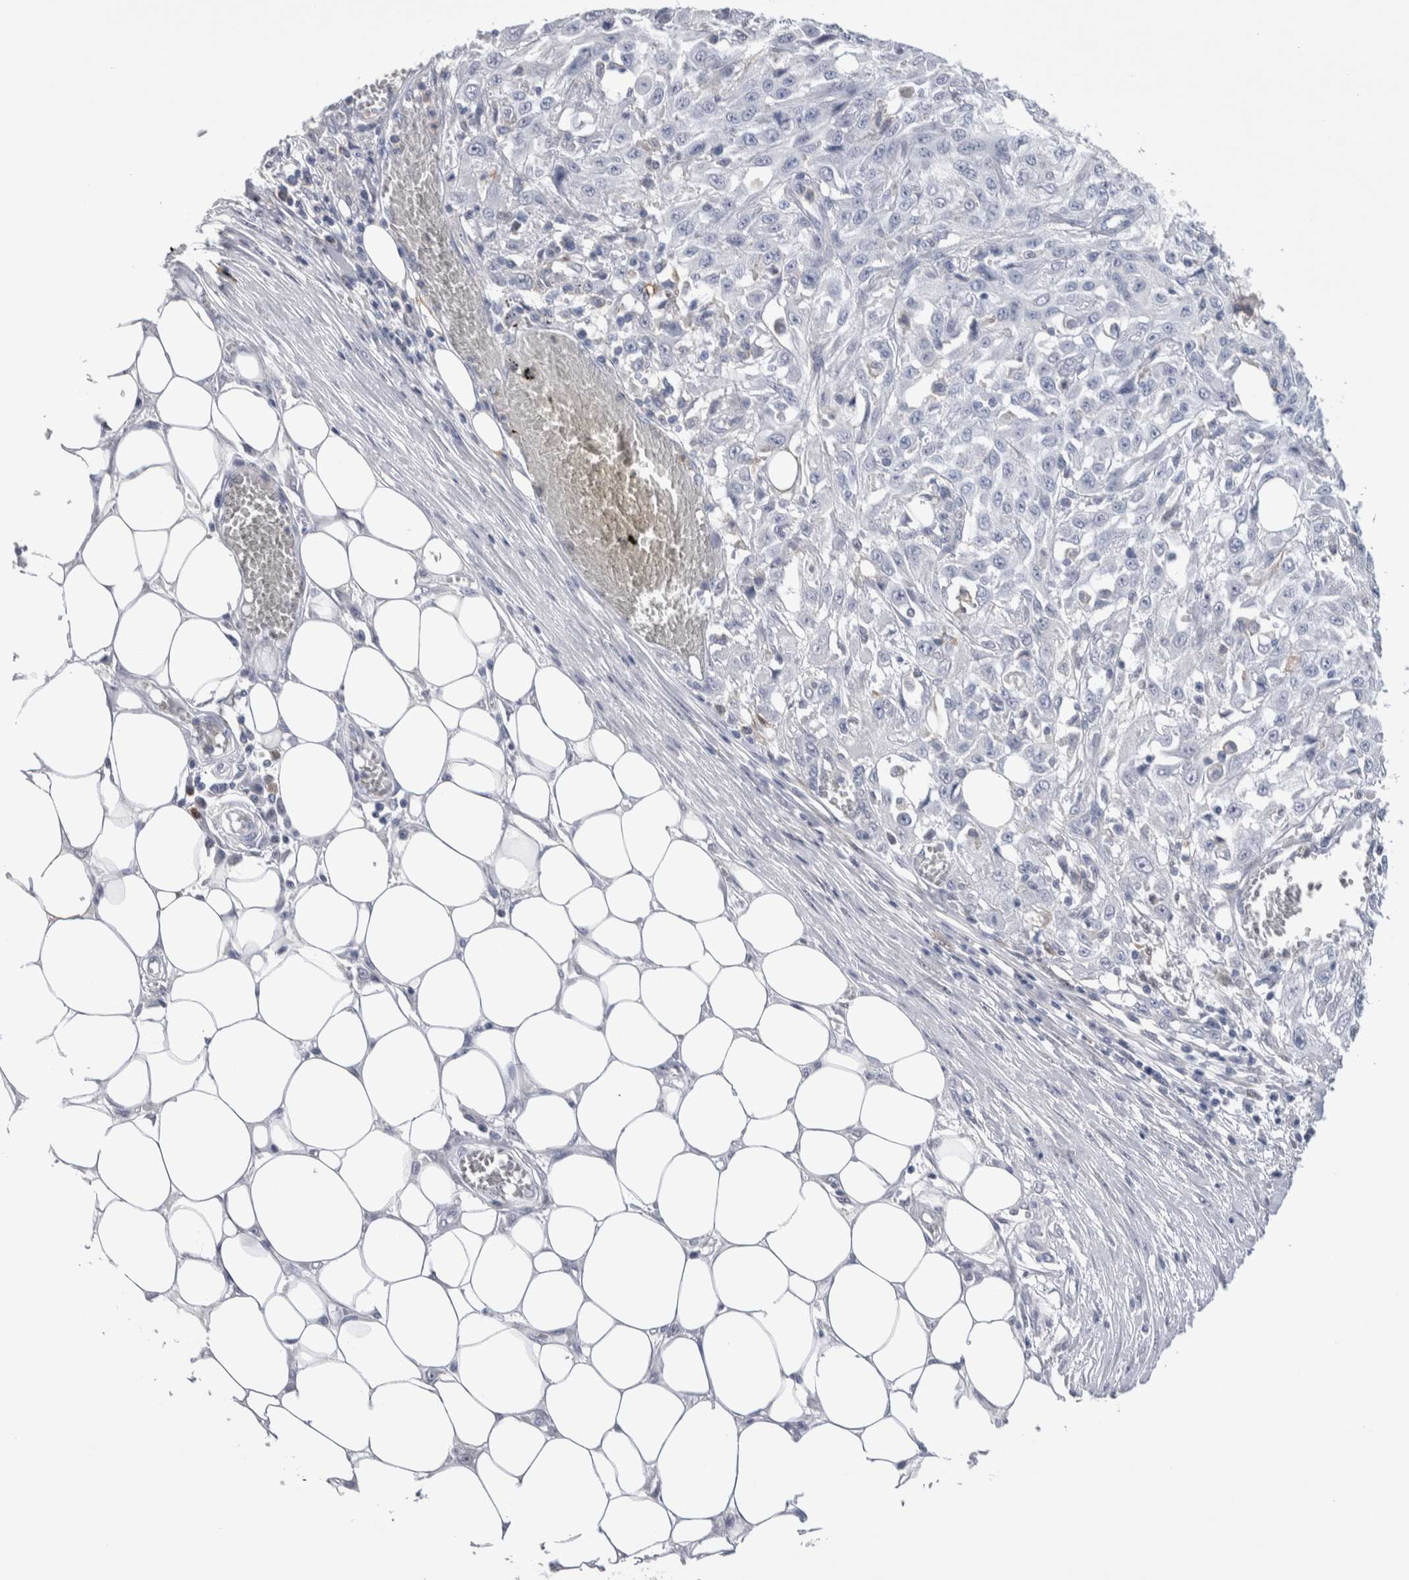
{"staining": {"intensity": "negative", "quantity": "none", "location": "none"}, "tissue": "skin cancer", "cell_type": "Tumor cells", "image_type": "cancer", "snomed": [{"axis": "morphology", "description": "Squamous cell carcinoma, NOS"}, {"axis": "morphology", "description": "Squamous cell carcinoma, metastatic, NOS"}, {"axis": "topography", "description": "Skin"}, {"axis": "topography", "description": "Lymph node"}], "caption": "A histopathology image of skin cancer stained for a protein reveals no brown staining in tumor cells. (DAB IHC with hematoxylin counter stain).", "gene": "LURAP1L", "patient": {"sex": "male", "age": 75}}